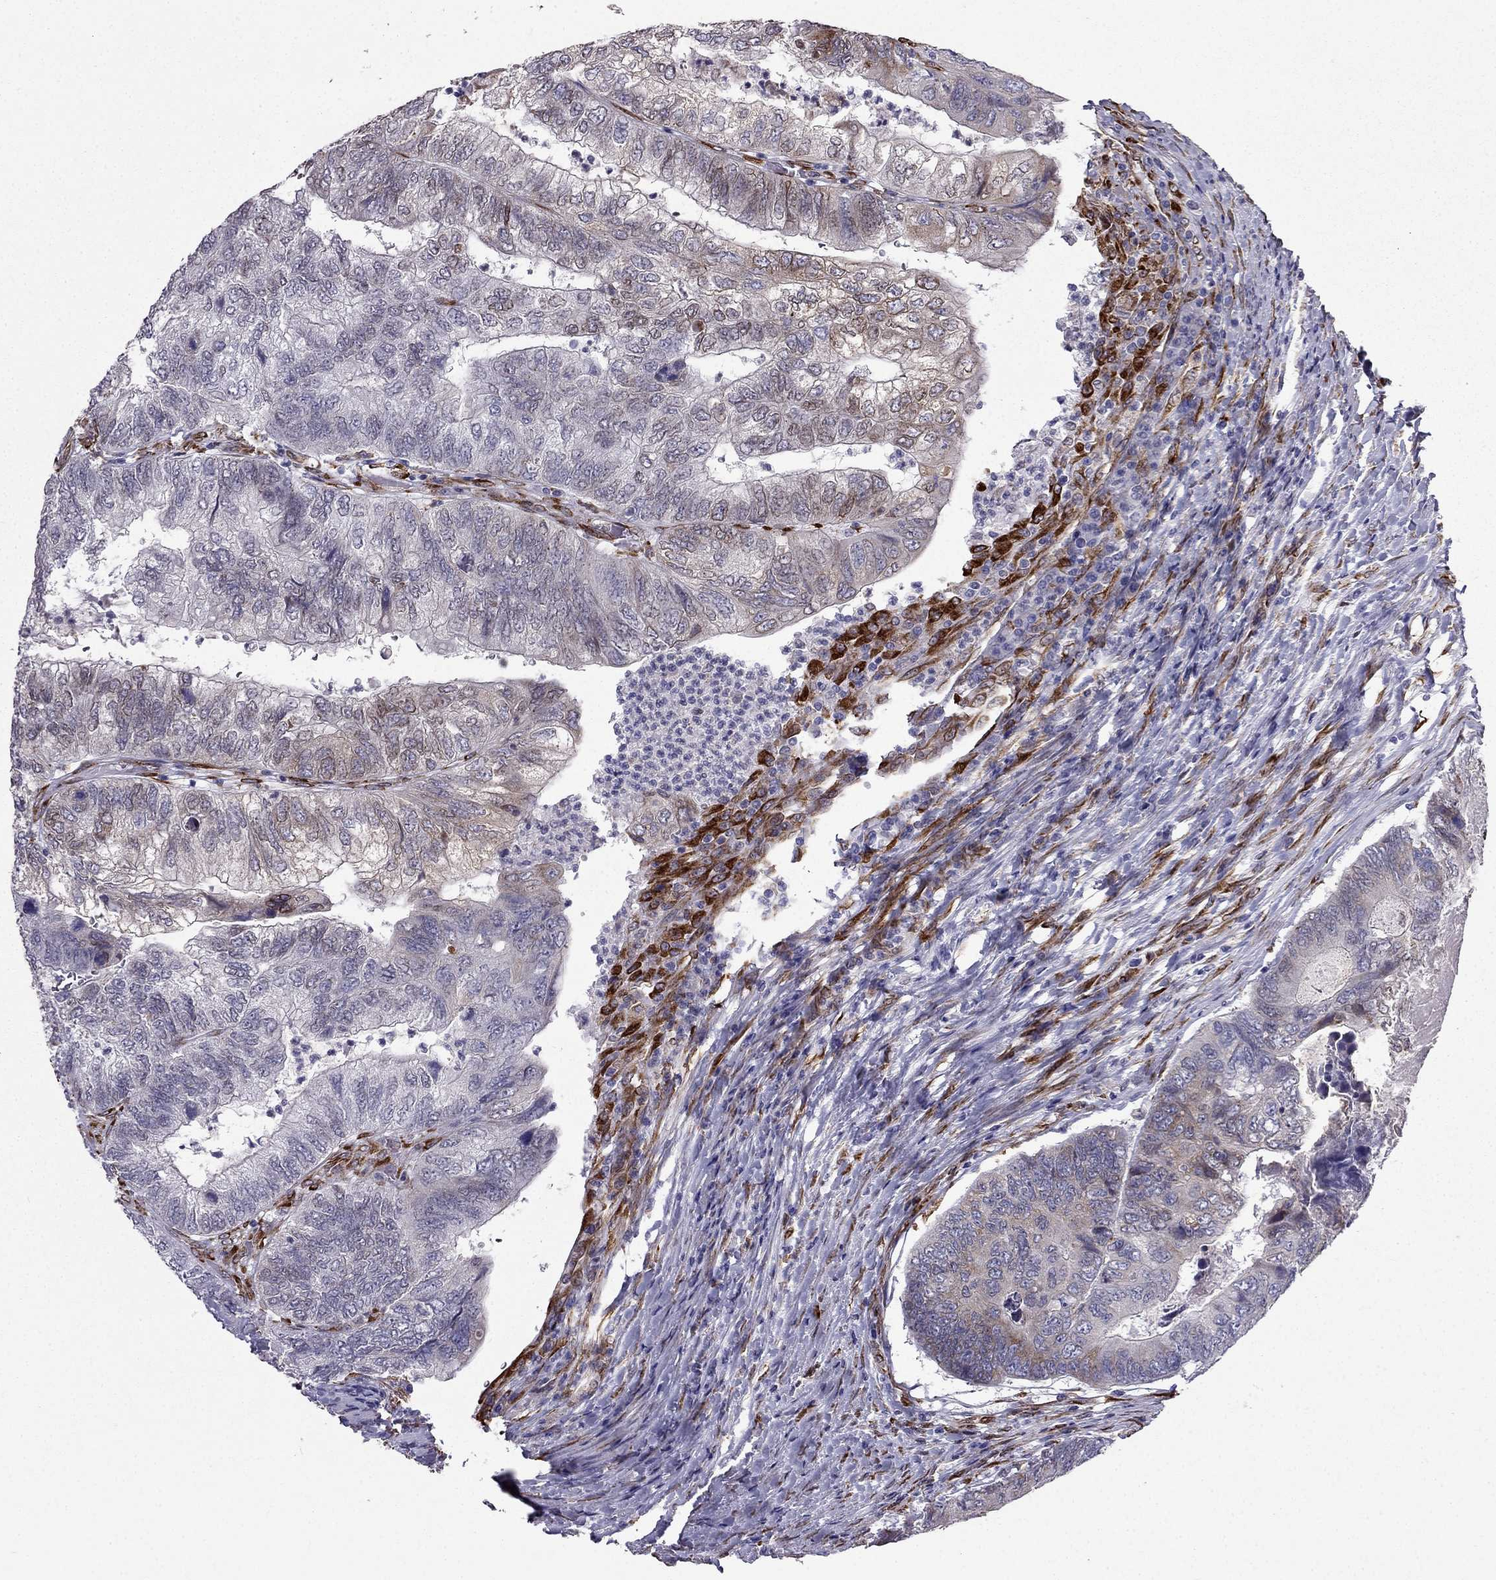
{"staining": {"intensity": "negative", "quantity": "none", "location": "none"}, "tissue": "colorectal cancer", "cell_type": "Tumor cells", "image_type": "cancer", "snomed": [{"axis": "morphology", "description": "Adenocarcinoma, NOS"}, {"axis": "topography", "description": "Colon"}], "caption": "Immunohistochemistry (IHC) of colorectal cancer reveals no positivity in tumor cells.", "gene": "IKBIP", "patient": {"sex": "female", "age": 67}}